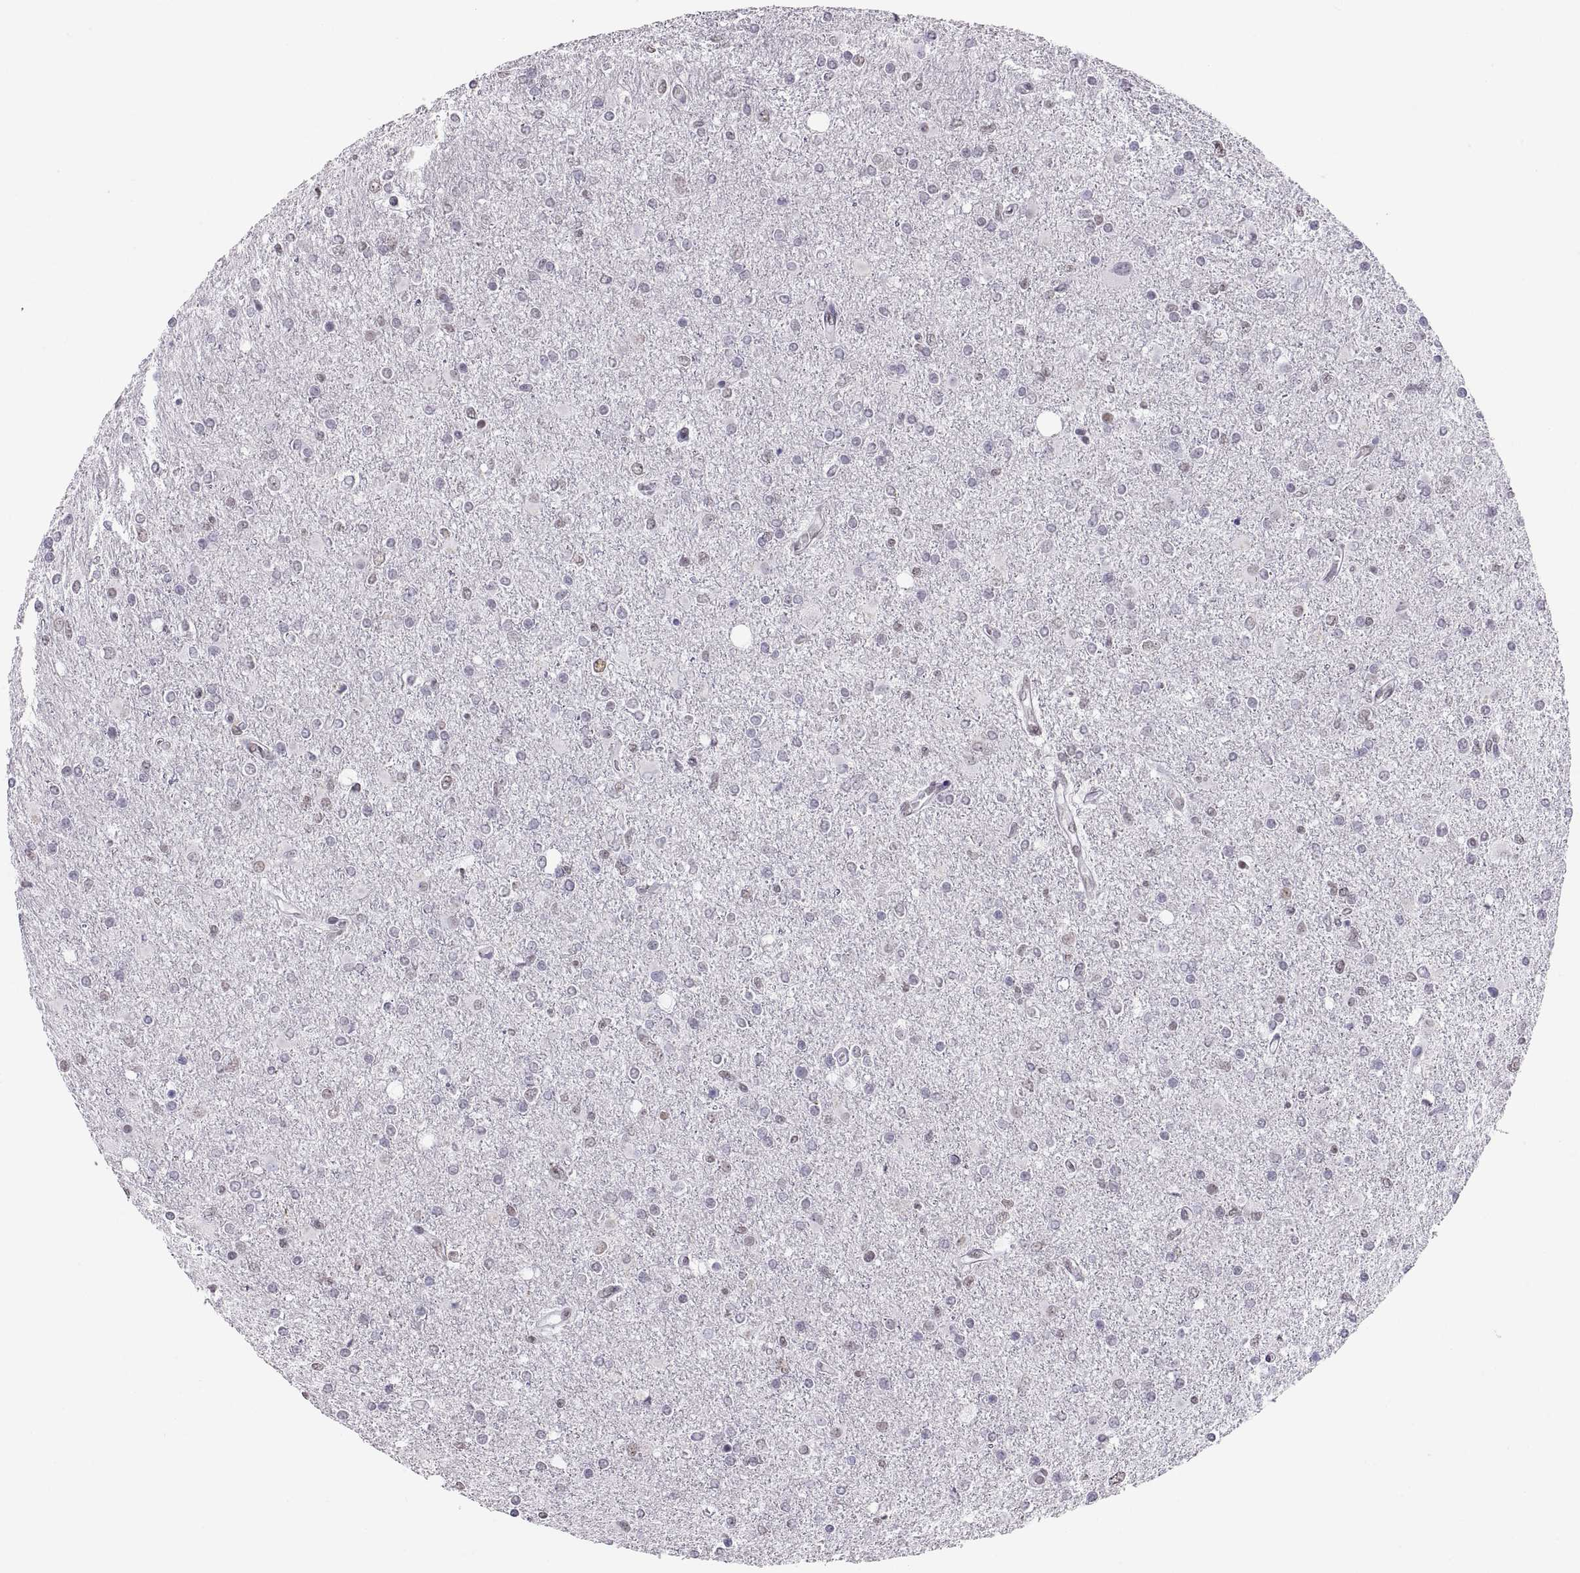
{"staining": {"intensity": "negative", "quantity": "none", "location": "none"}, "tissue": "glioma", "cell_type": "Tumor cells", "image_type": "cancer", "snomed": [{"axis": "morphology", "description": "Glioma, malignant, High grade"}, {"axis": "topography", "description": "Cerebral cortex"}], "caption": "Glioma stained for a protein using immunohistochemistry shows no positivity tumor cells.", "gene": "CARTPT", "patient": {"sex": "male", "age": 70}}